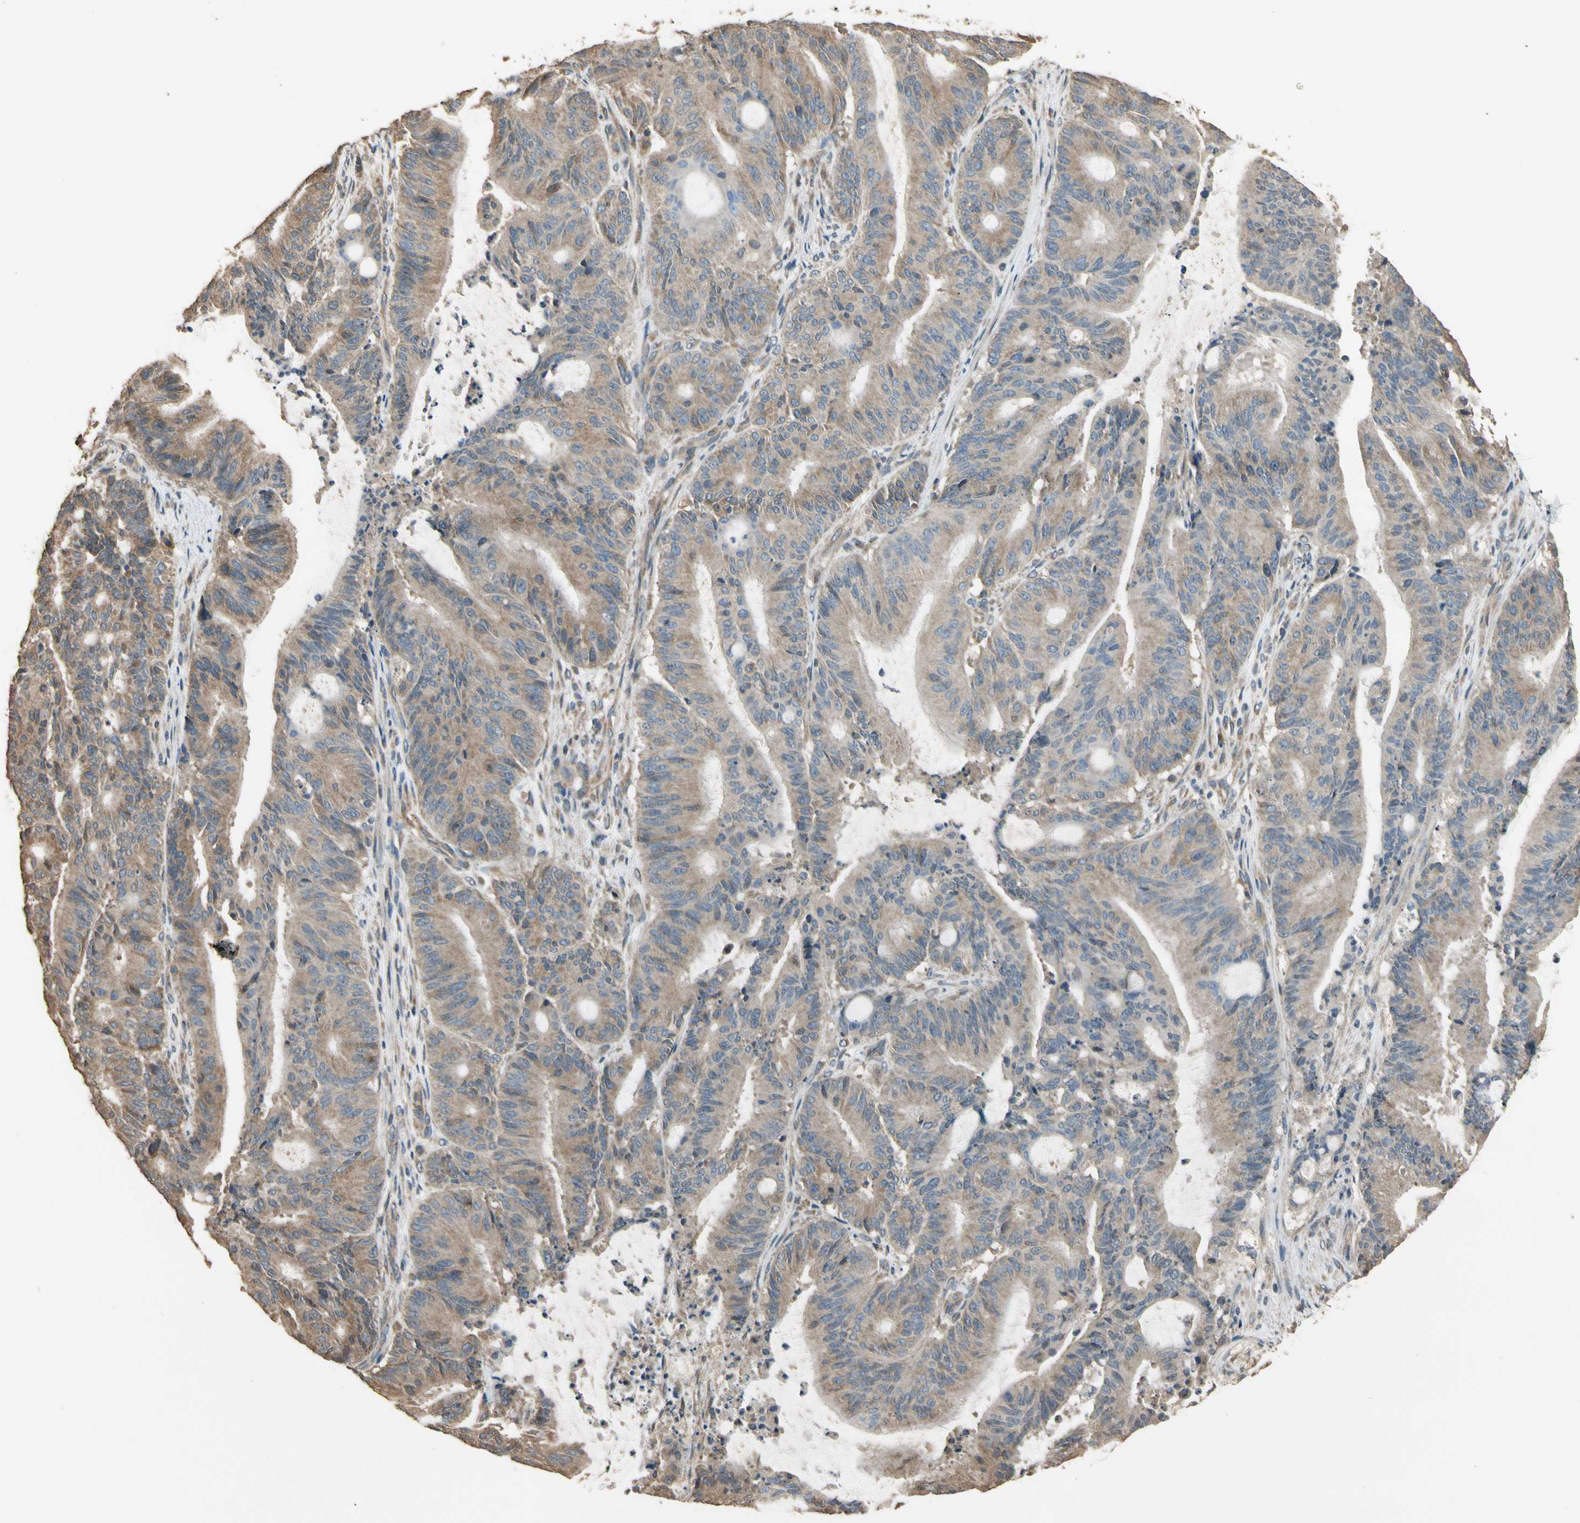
{"staining": {"intensity": "moderate", "quantity": ">75%", "location": "cytoplasmic/membranous"}, "tissue": "liver cancer", "cell_type": "Tumor cells", "image_type": "cancer", "snomed": [{"axis": "morphology", "description": "Cholangiocarcinoma"}, {"axis": "topography", "description": "Liver"}], "caption": "Tumor cells reveal moderate cytoplasmic/membranous expression in about >75% of cells in cholangiocarcinoma (liver). (Brightfield microscopy of DAB IHC at high magnification).", "gene": "STX18", "patient": {"sex": "female", "age": 73}}